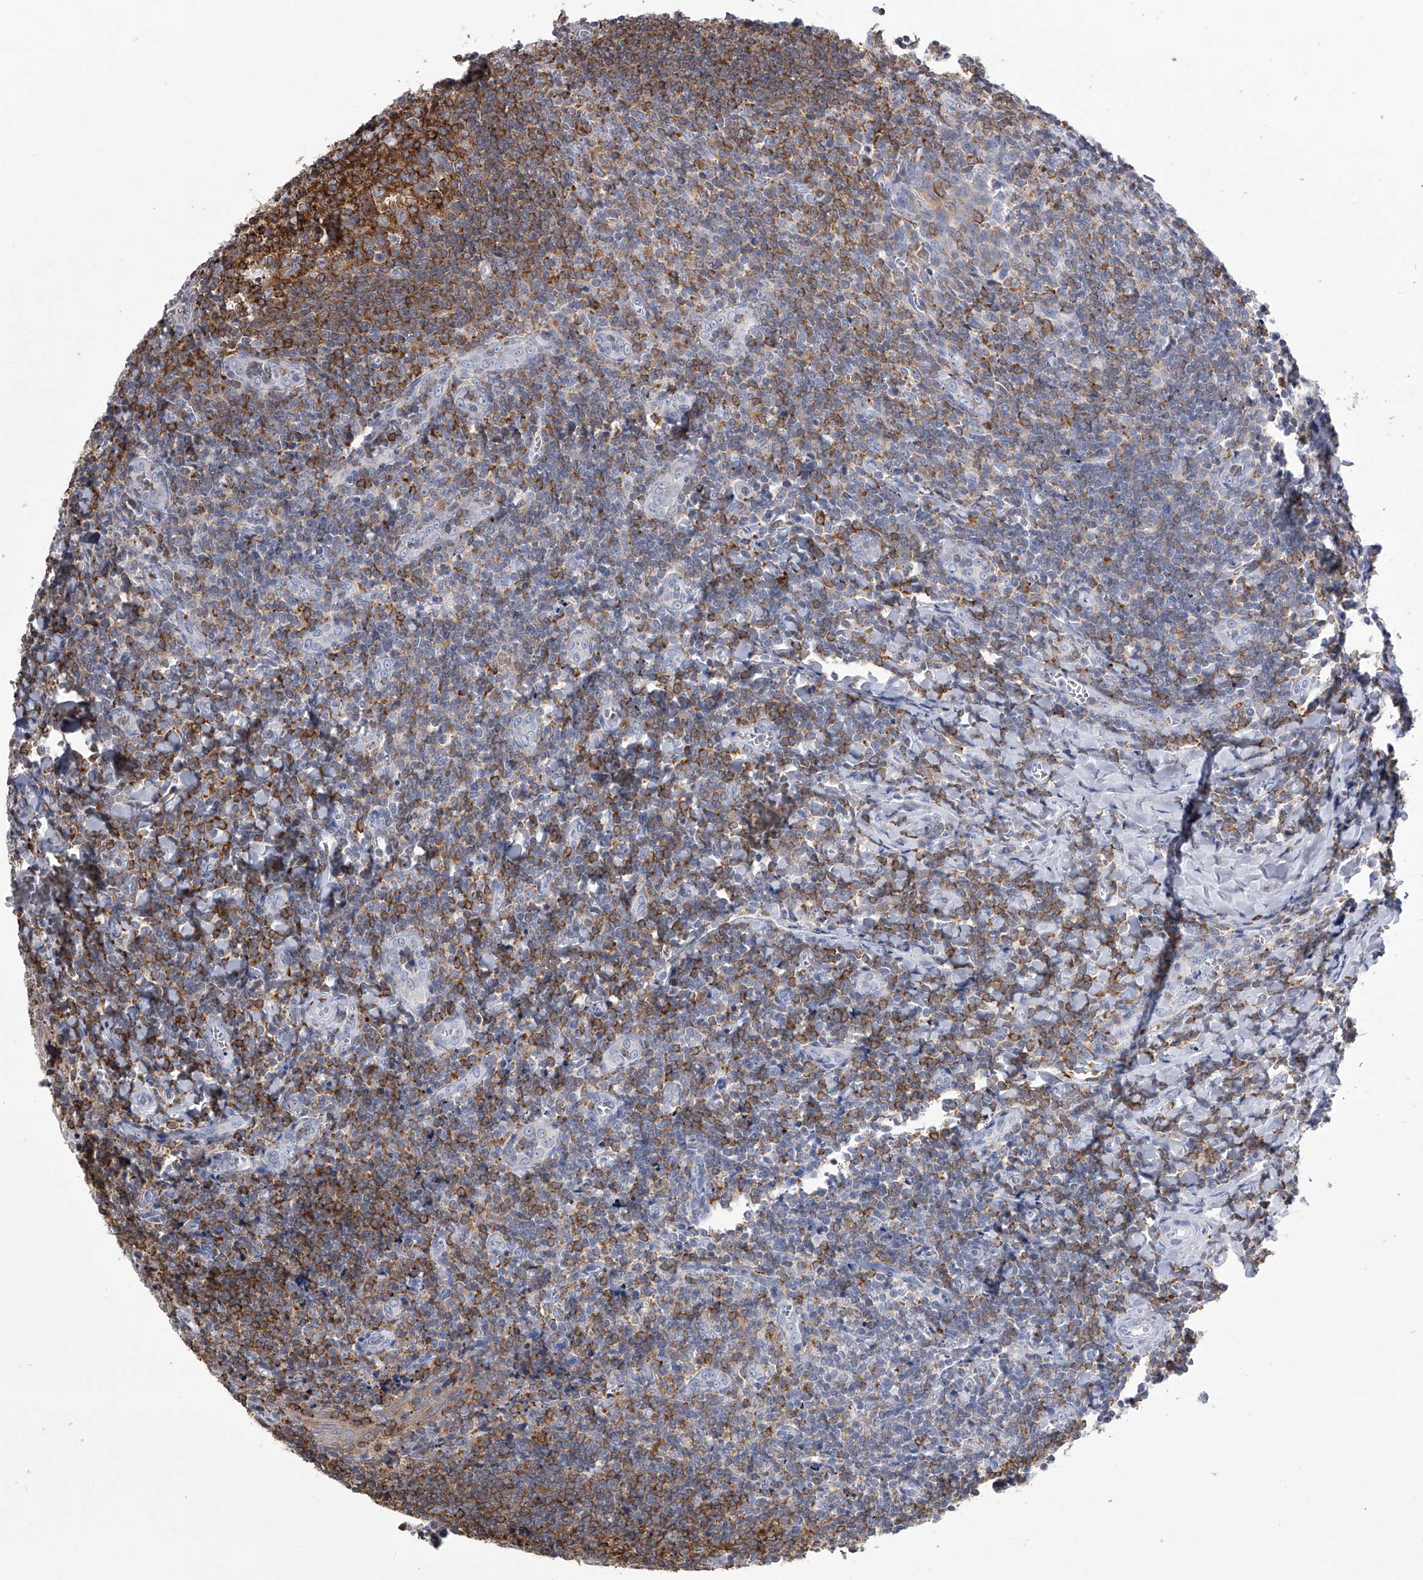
{"staining": {"intensity": "moderate", "quantity": ">75%", "location": "cytoplasmic/membranous"}, "tissue": "tonsil", "cell_type": "Germinal center cells", "image_type": "normal", "snomed": [{"axis": "morphology", "description": "Normal tissue, NOS"}, {"axis": "topography", "description": "Tonsil"}], "caption": "Human tonsil stained with a brown dye shows moderate cytoplasmic/membranous positive staining in about >75% of germinal center cells.", "gene": "TASP1", "patient": {"sex": "male", "age": 27}}